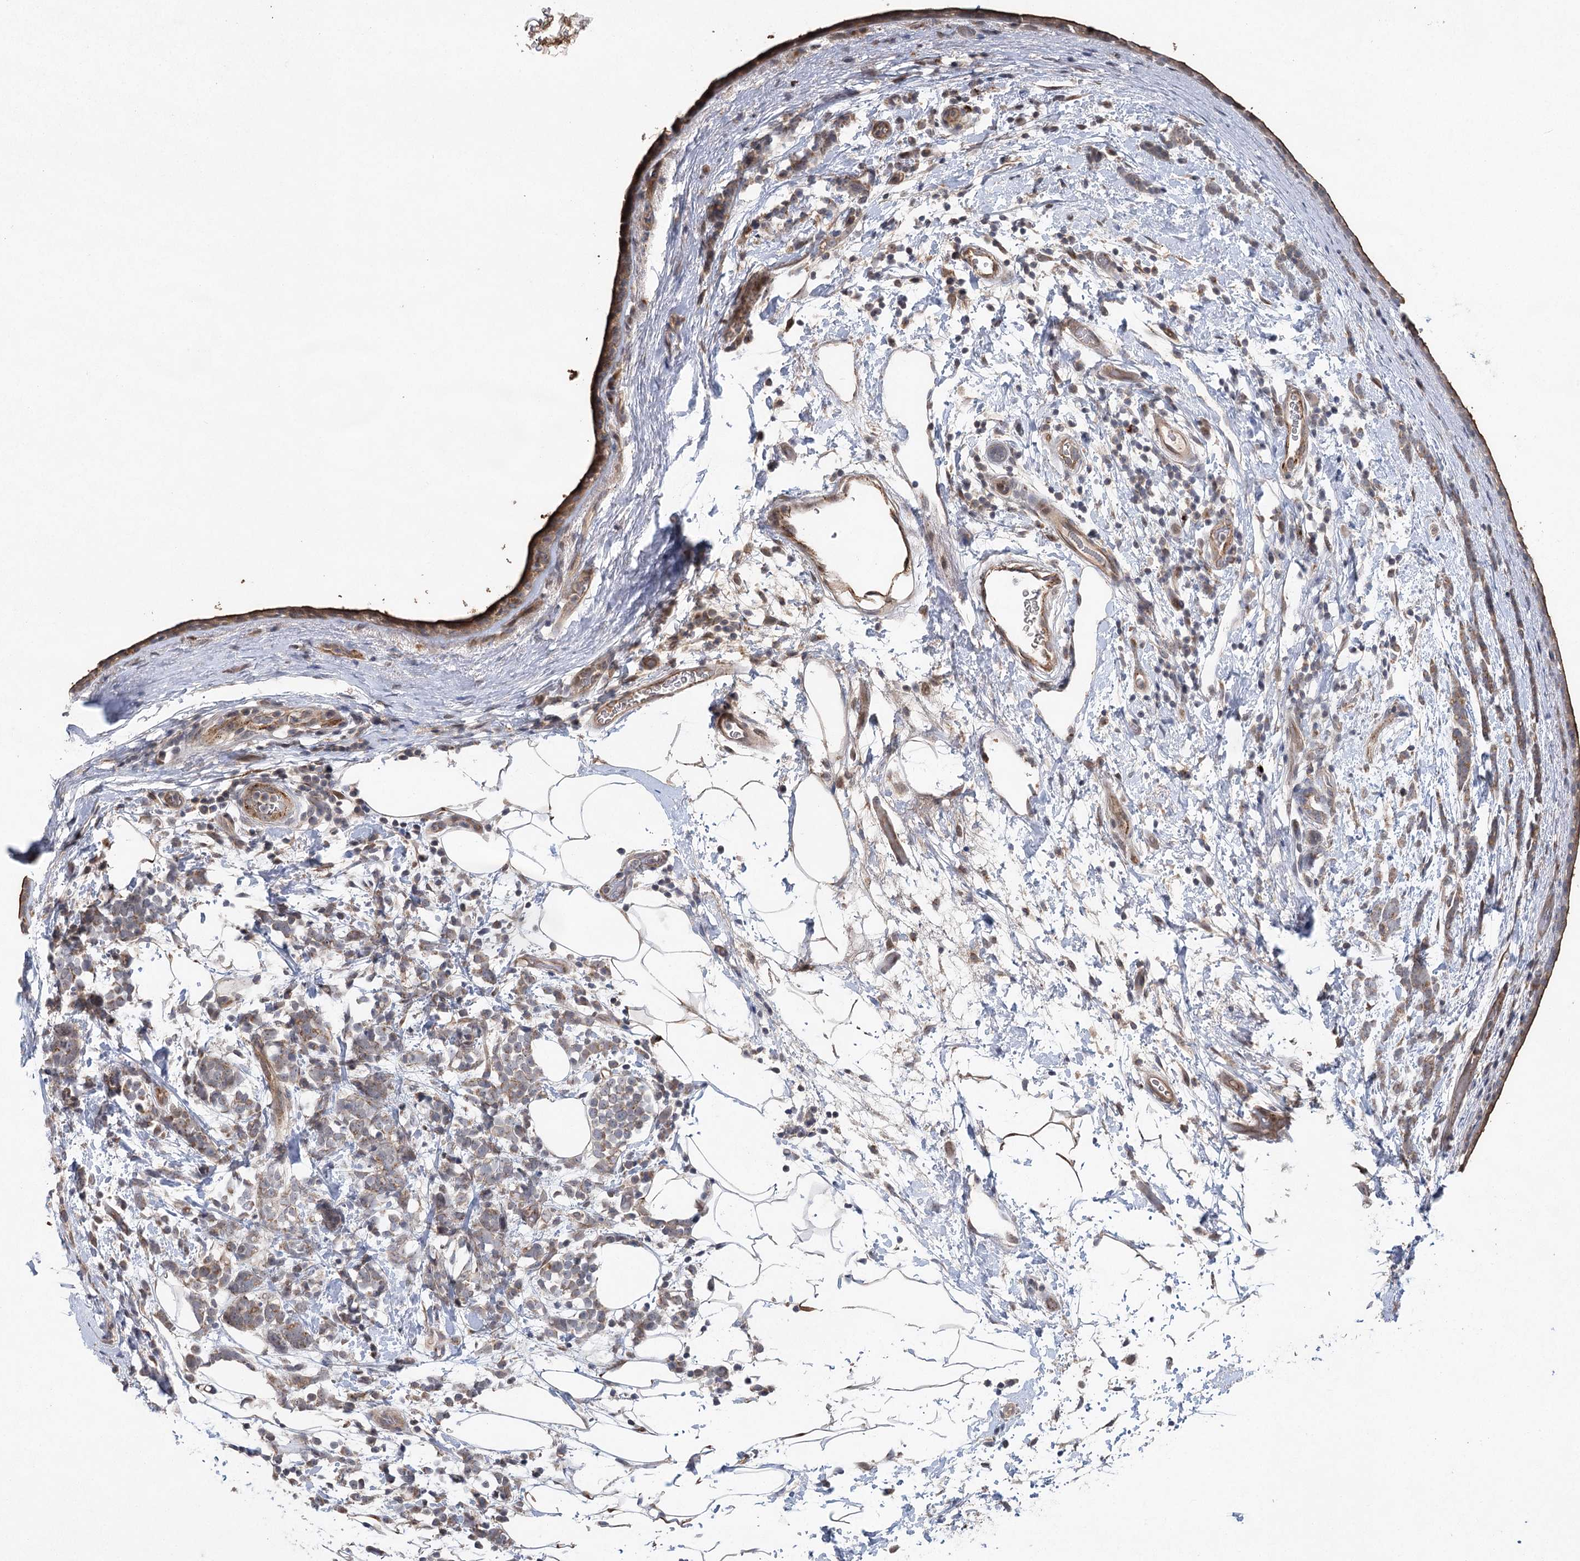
{"staining": {"intensity": "weak", "quantity": ">75%", "location": "cytoplasmic/membranous"}, "tissue": "breast cancer", "cell_type": "Tumor cells", "image_type": "cancer", "snomed": [{"axis": "morphology", "description": "Lobular carcinoma"}, {"axis": "topography", "description": "Breast"}], "caption": "Brown immunohistochemical staining in breast lobular carcinoma exhibits weak cytoplasmic/membranous staining in approximately >75% of tumor cells. (Stains: DAB in brown, nuclei in blue, Microscopy: brightfield microscopy at high magnification).", "gene": "METTL24", "patient": {"sex": "female", "age": 58}}